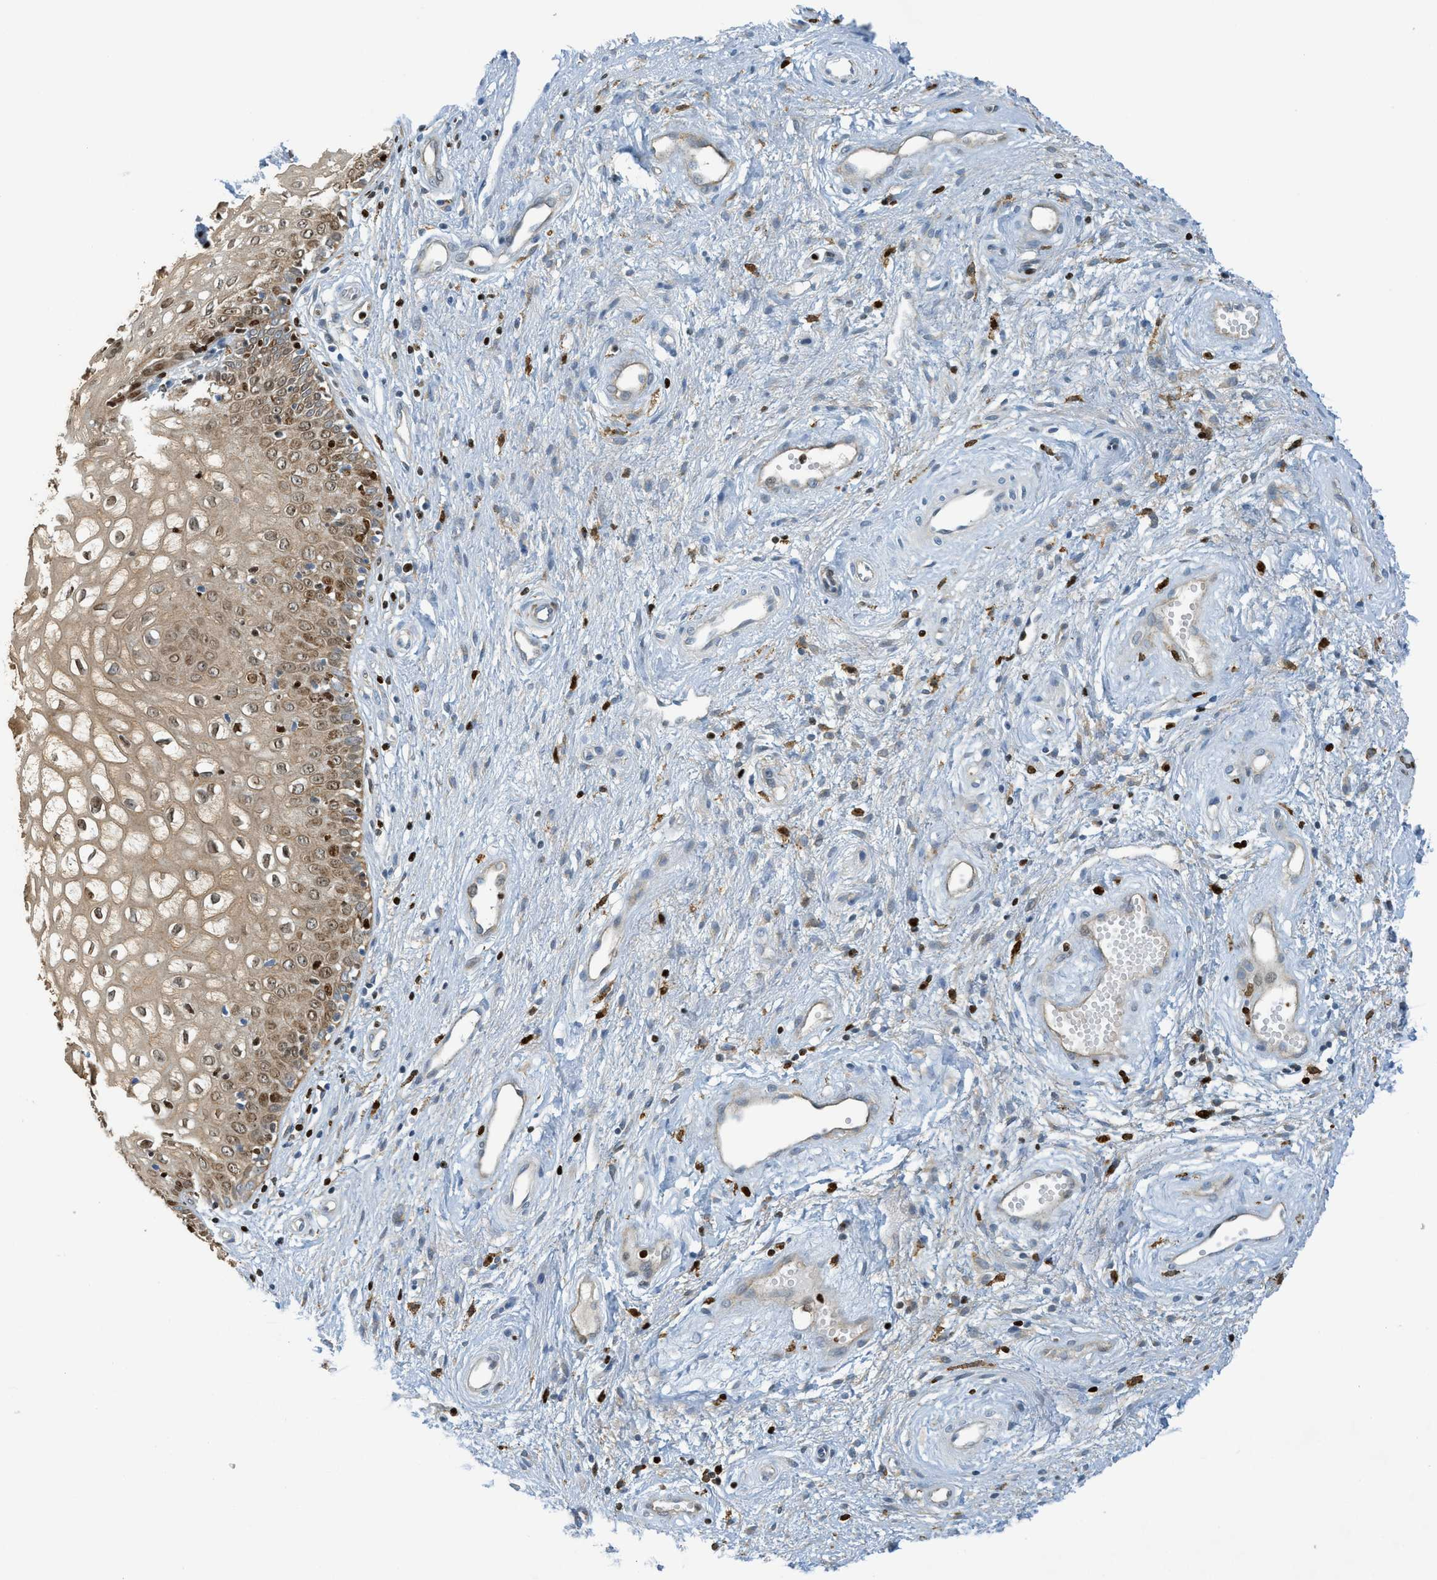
{"staining": {"intensity": "strong", "quantity": ">75%", "location": "cytoplasmic/membranous,nuclear"}, "tissue": "vagina", "cell_type": "Squamous epithelial cells", "image_type": "normal", "snomed": [{"axis": "morphology", "description": "Normal tissue, NOS"}, {"axis": "topography", "description": "Vagina"}], "caption": "The image displays a brown stain indicating the presence of a protein in the cytoplasmic/membranous,nuclear of squamous epithelial cells in vagina.", "gene": "SH3D19", "patient": {"sex": "female", "age": 34}}